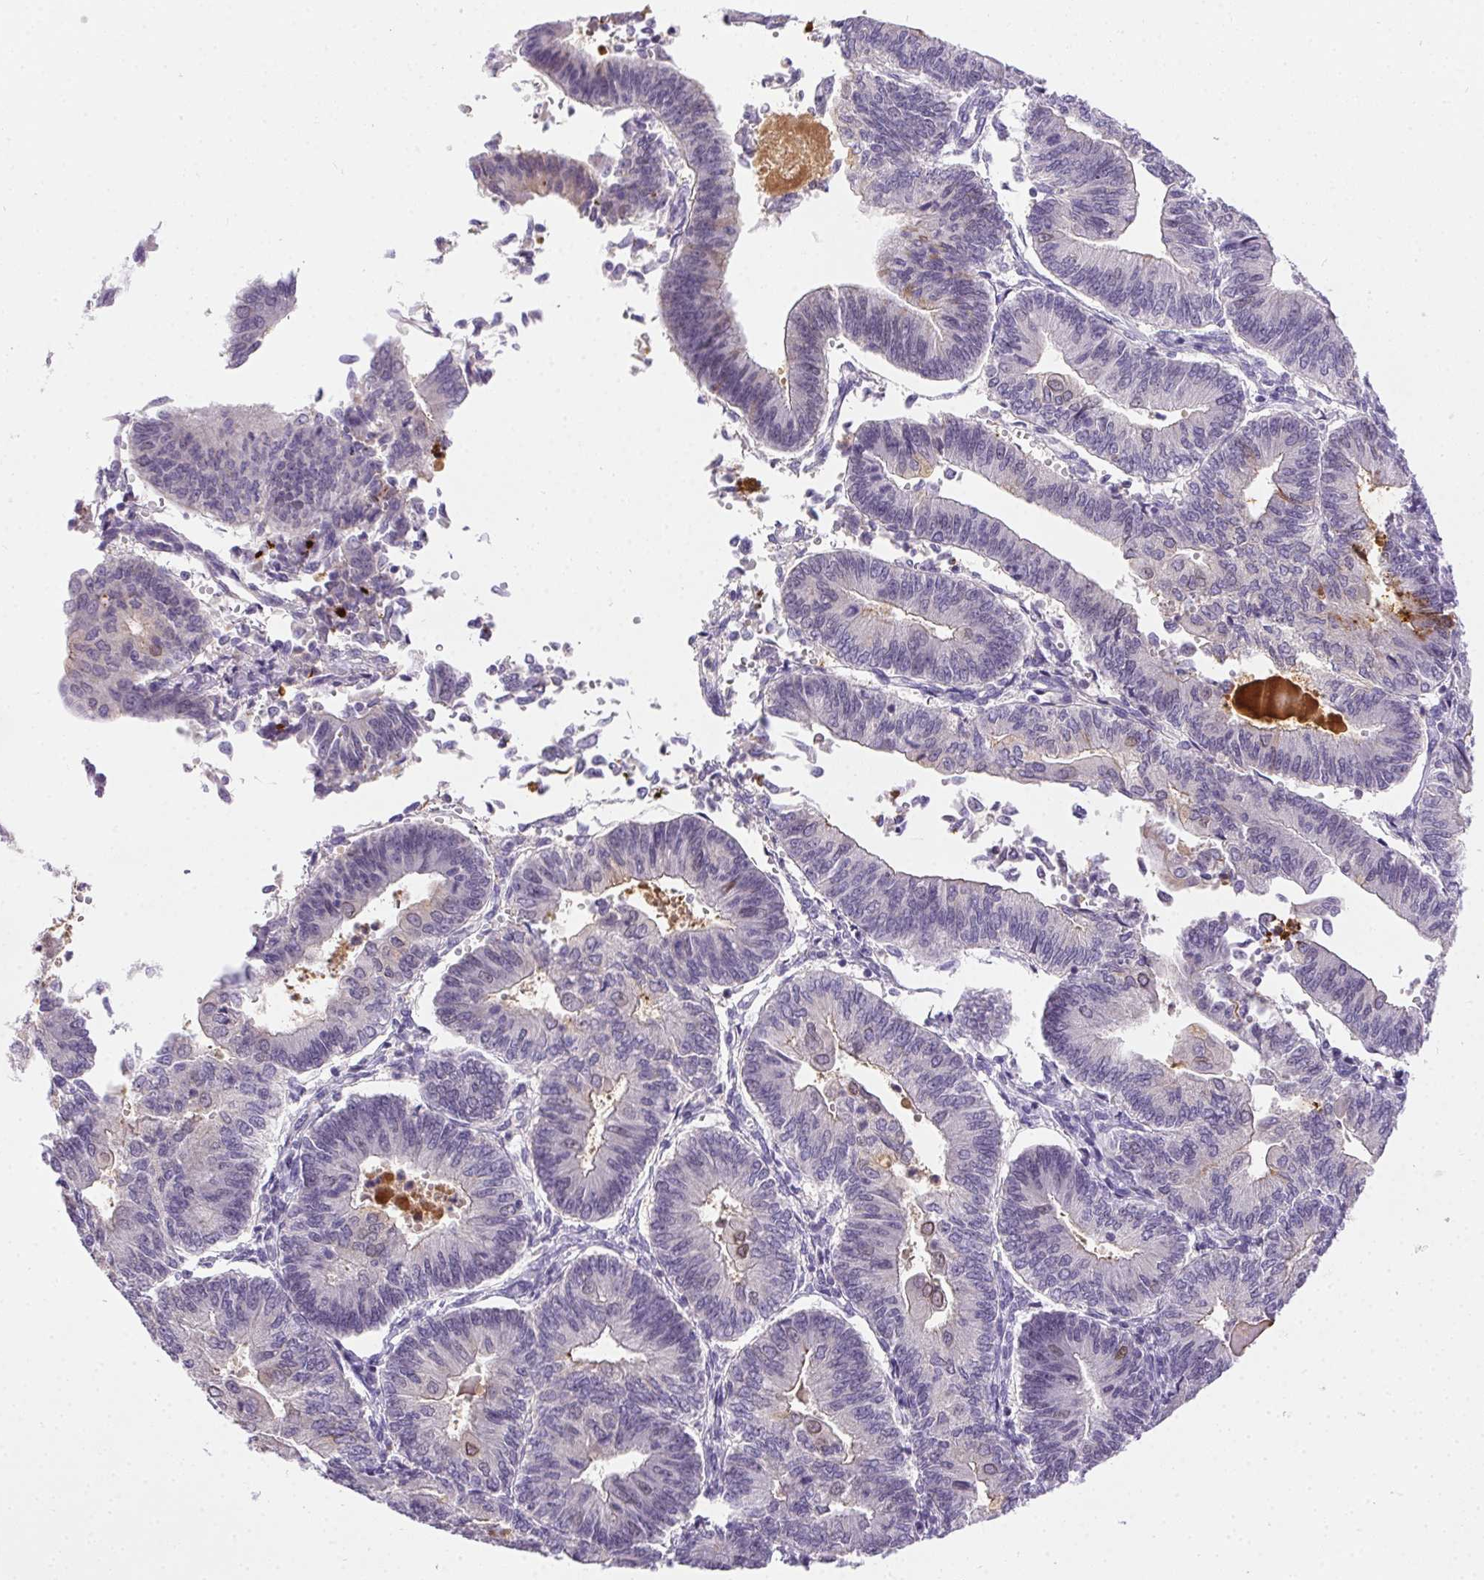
{"staining": {"intensity": "moderate", "quantity": "<25%", "location": "cytoplasmic/membranous"}, "tissue": "endometrial cancer", "cell_type": "Tumor cells", "image_type": "cancer", "snomed": [{"axis": "morphology", "description": "Adenocarcinoma, NOS"}, {"axis": "topography", "description": "Endometrium"}], "caption": "Immunohistochemistry (DAB (3,3'-diaminobenzidine)) staining of adenocarcinoma (endometrial) demonstrates moderate cytoplasmic/membranous protein staining in approximately <25% of tumor cells.", "gene": "SSTR4", "patient": {"sex": "female", "age": 65}}